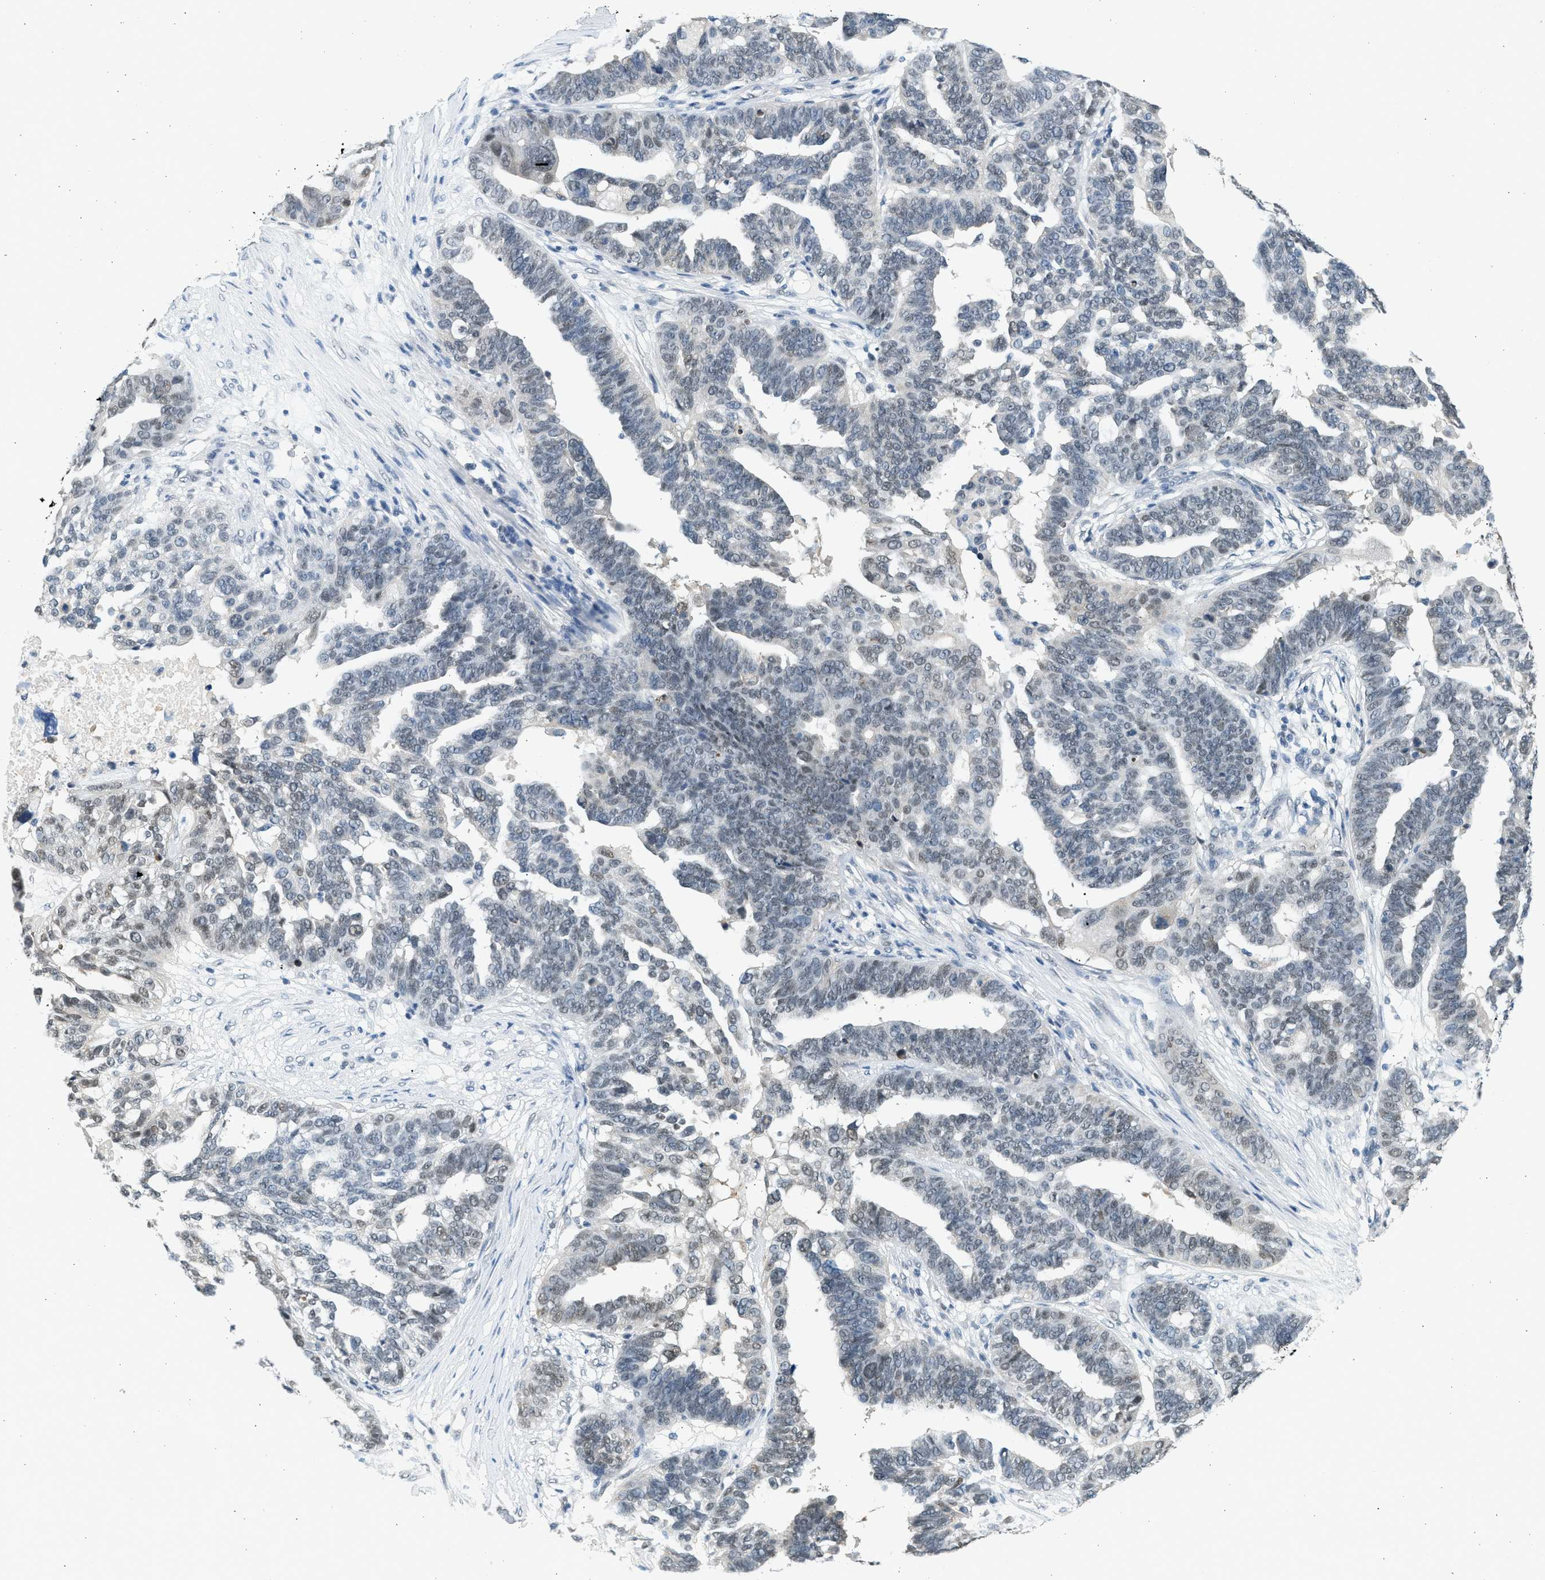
{"staining": {"intensity": "weak", "quantity": "<25%", "location": "nuclear"}, "tissue": "ovarian cancer", "cell_type": "Tumor cells", "image_type": "cancer", "snomed": [{"axis": "morphology", "description": "Cystadenocarcinoma, serous, NOS"}, {"axis": "topography", "description": "Ovary"}], "caption": "DAB (3,3'-diaminobenzidine) immunohistochemical staining of human ovarian cancer (serous cystadenocarcinoma) demonstrates no significant staining in tumor cells.", "gene": "HIPK1", "patient": {"sex": "female", "age": 59}}